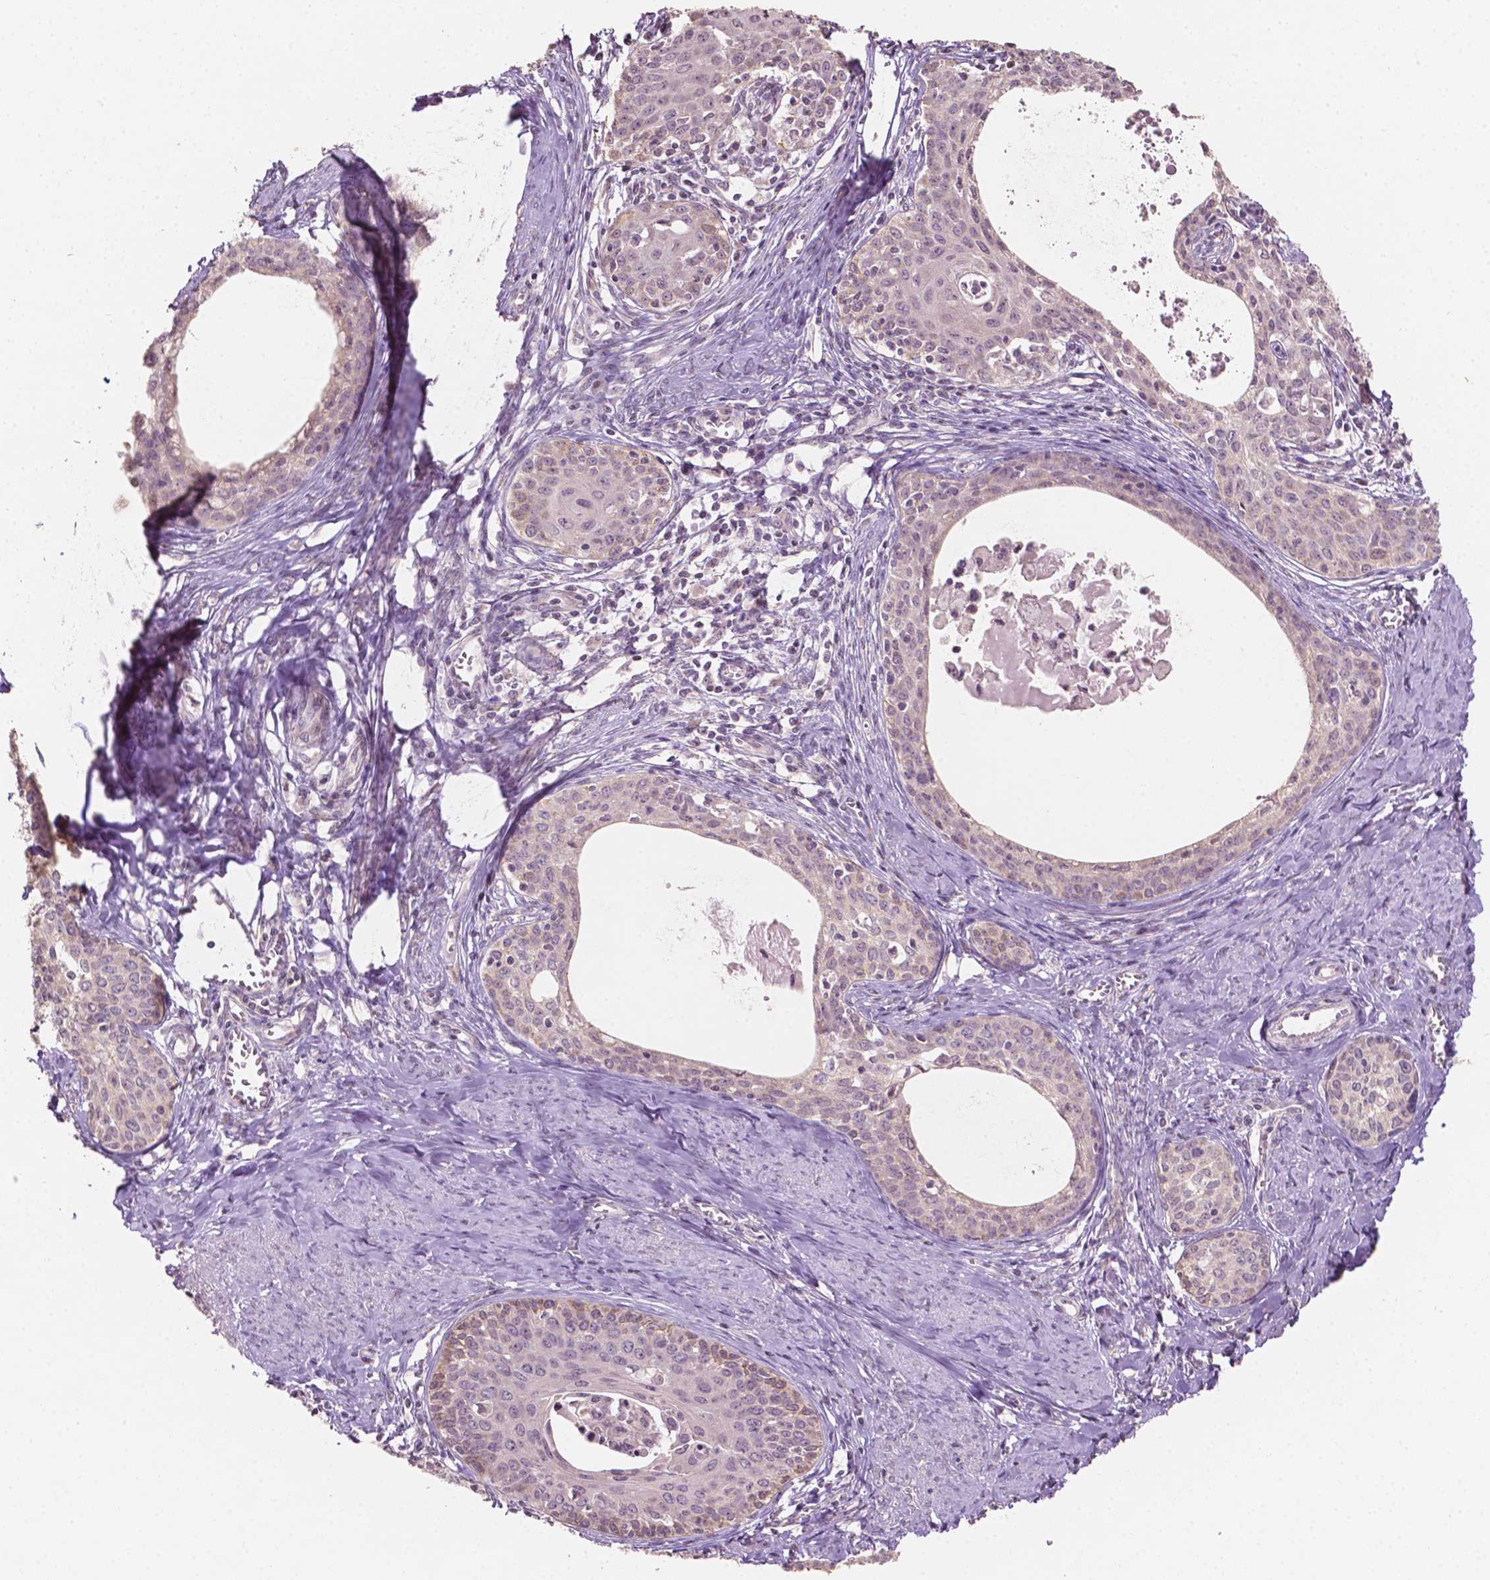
{"staining": {"intensity": "negative", "quantity": "none", "location": "none"}, "tissue": "cervical cancer", "cell_type": "Tumor cells", "image_type": "cancer", "snomed": [{"axis": "morphology", "description": "Squamous cell carcinoma, NOS"}, {"axis": "morphology", "description": "Adenocarcinoma, NOS"}, {"axis": "topography", "description": "Cervix"}], "caption": "DAB immunohistochemical staining of human adenocarcinoma (cervical) exhibits no significant expression in tumor cells.", "gene": "NOS1AP", "patient": {"sex": "female", "age": 52}}